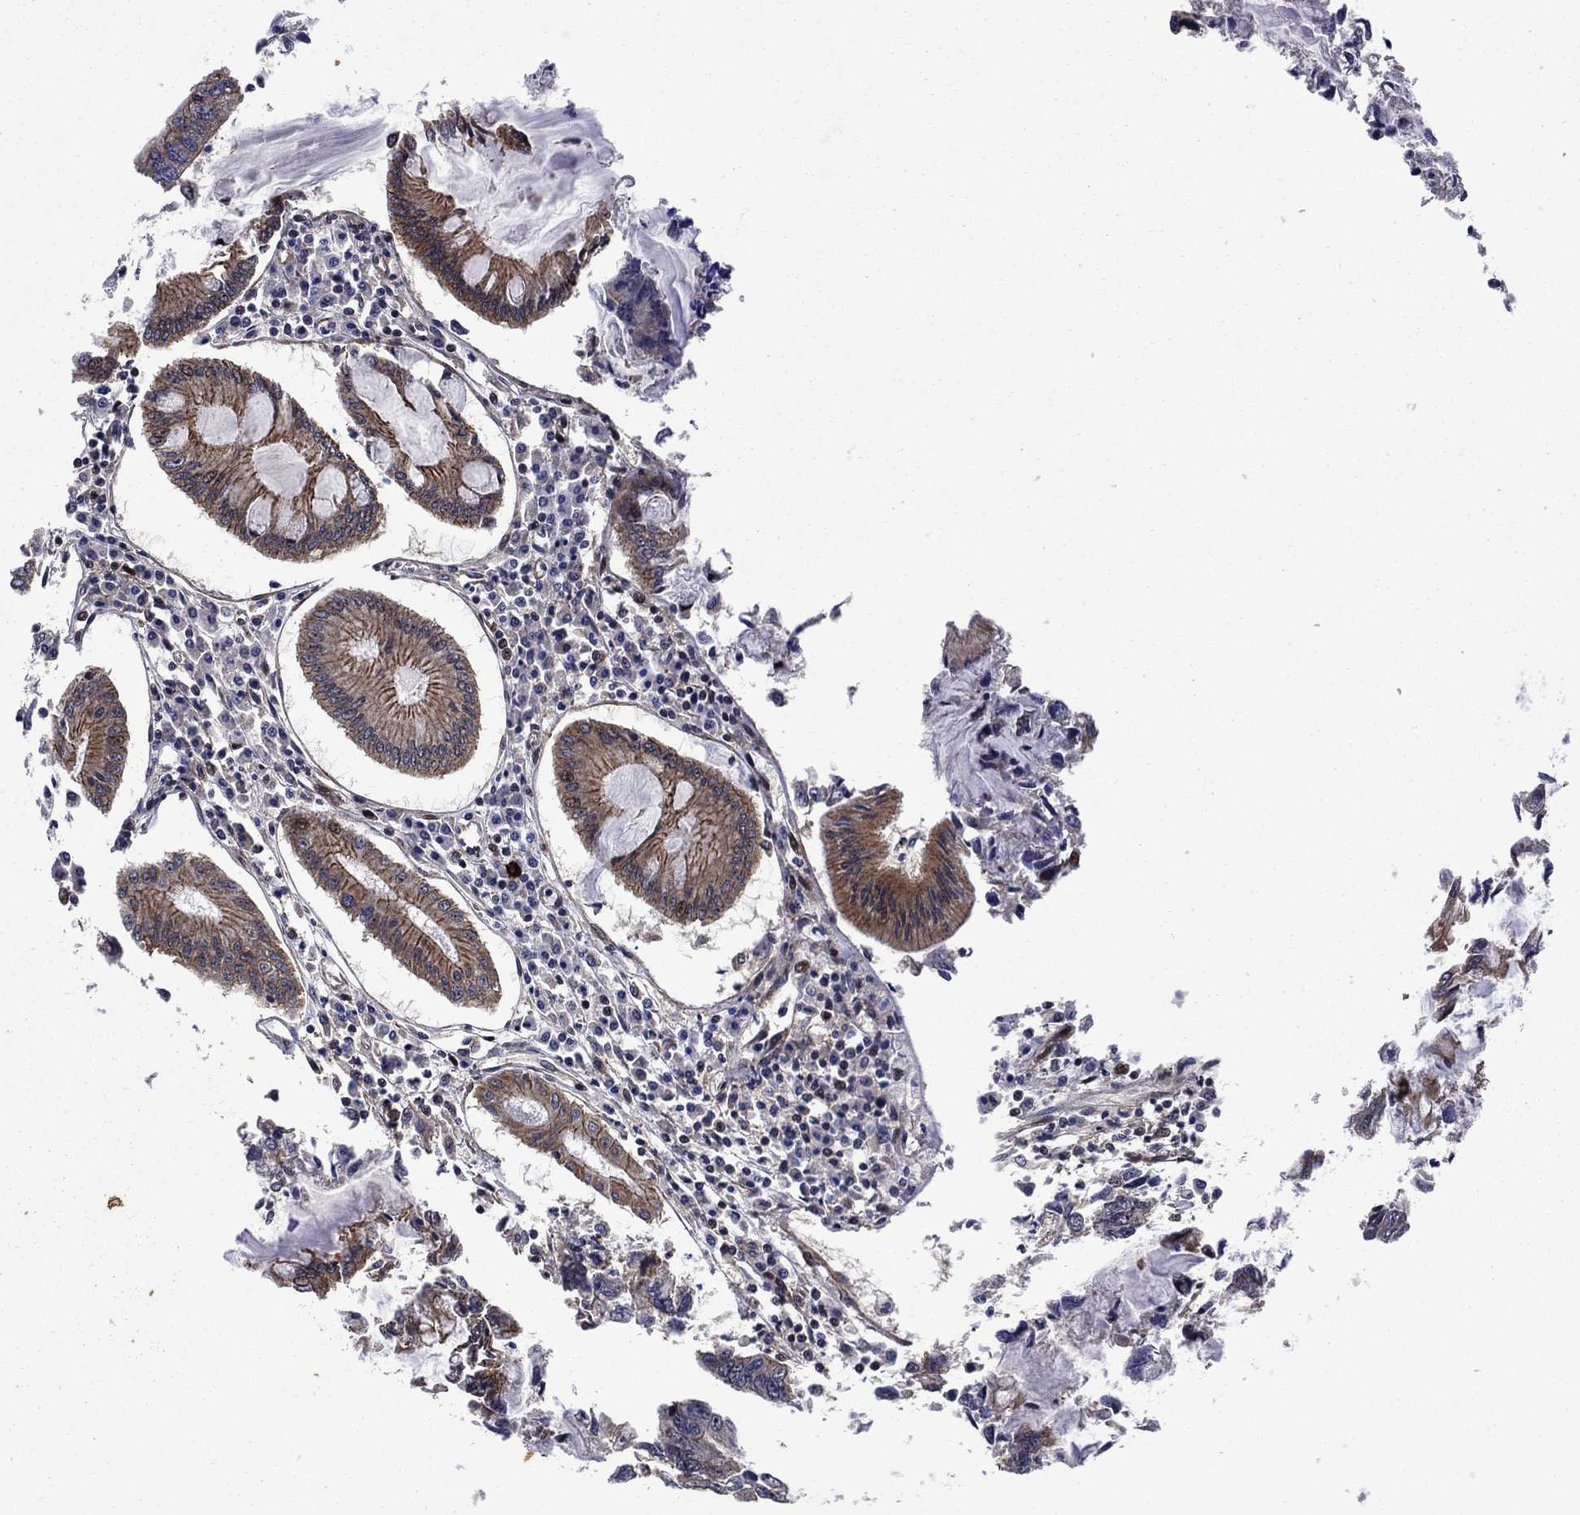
{"staining": {"intensity": "moderate", "quantity": "25%-75%", "location": "cytoplasmic/membranous"}, "tissue": "colorectal cancer", "cell_type": "Tumor cells", "image_type": "cancer", "snomed": [{"axis": "morphology", "description": "Adenocarcinoma, NOS"}, {"axis": "topography", "description": "Colon"}], "caption": "Protein expression analysis of colorectal cancer exhibits moderate cytoplasmic/membranous staining in approximately 25%-75% of tumor cells.", "gene": "AGTPBP1", "patient": {"sex": "female", "age": 65}}